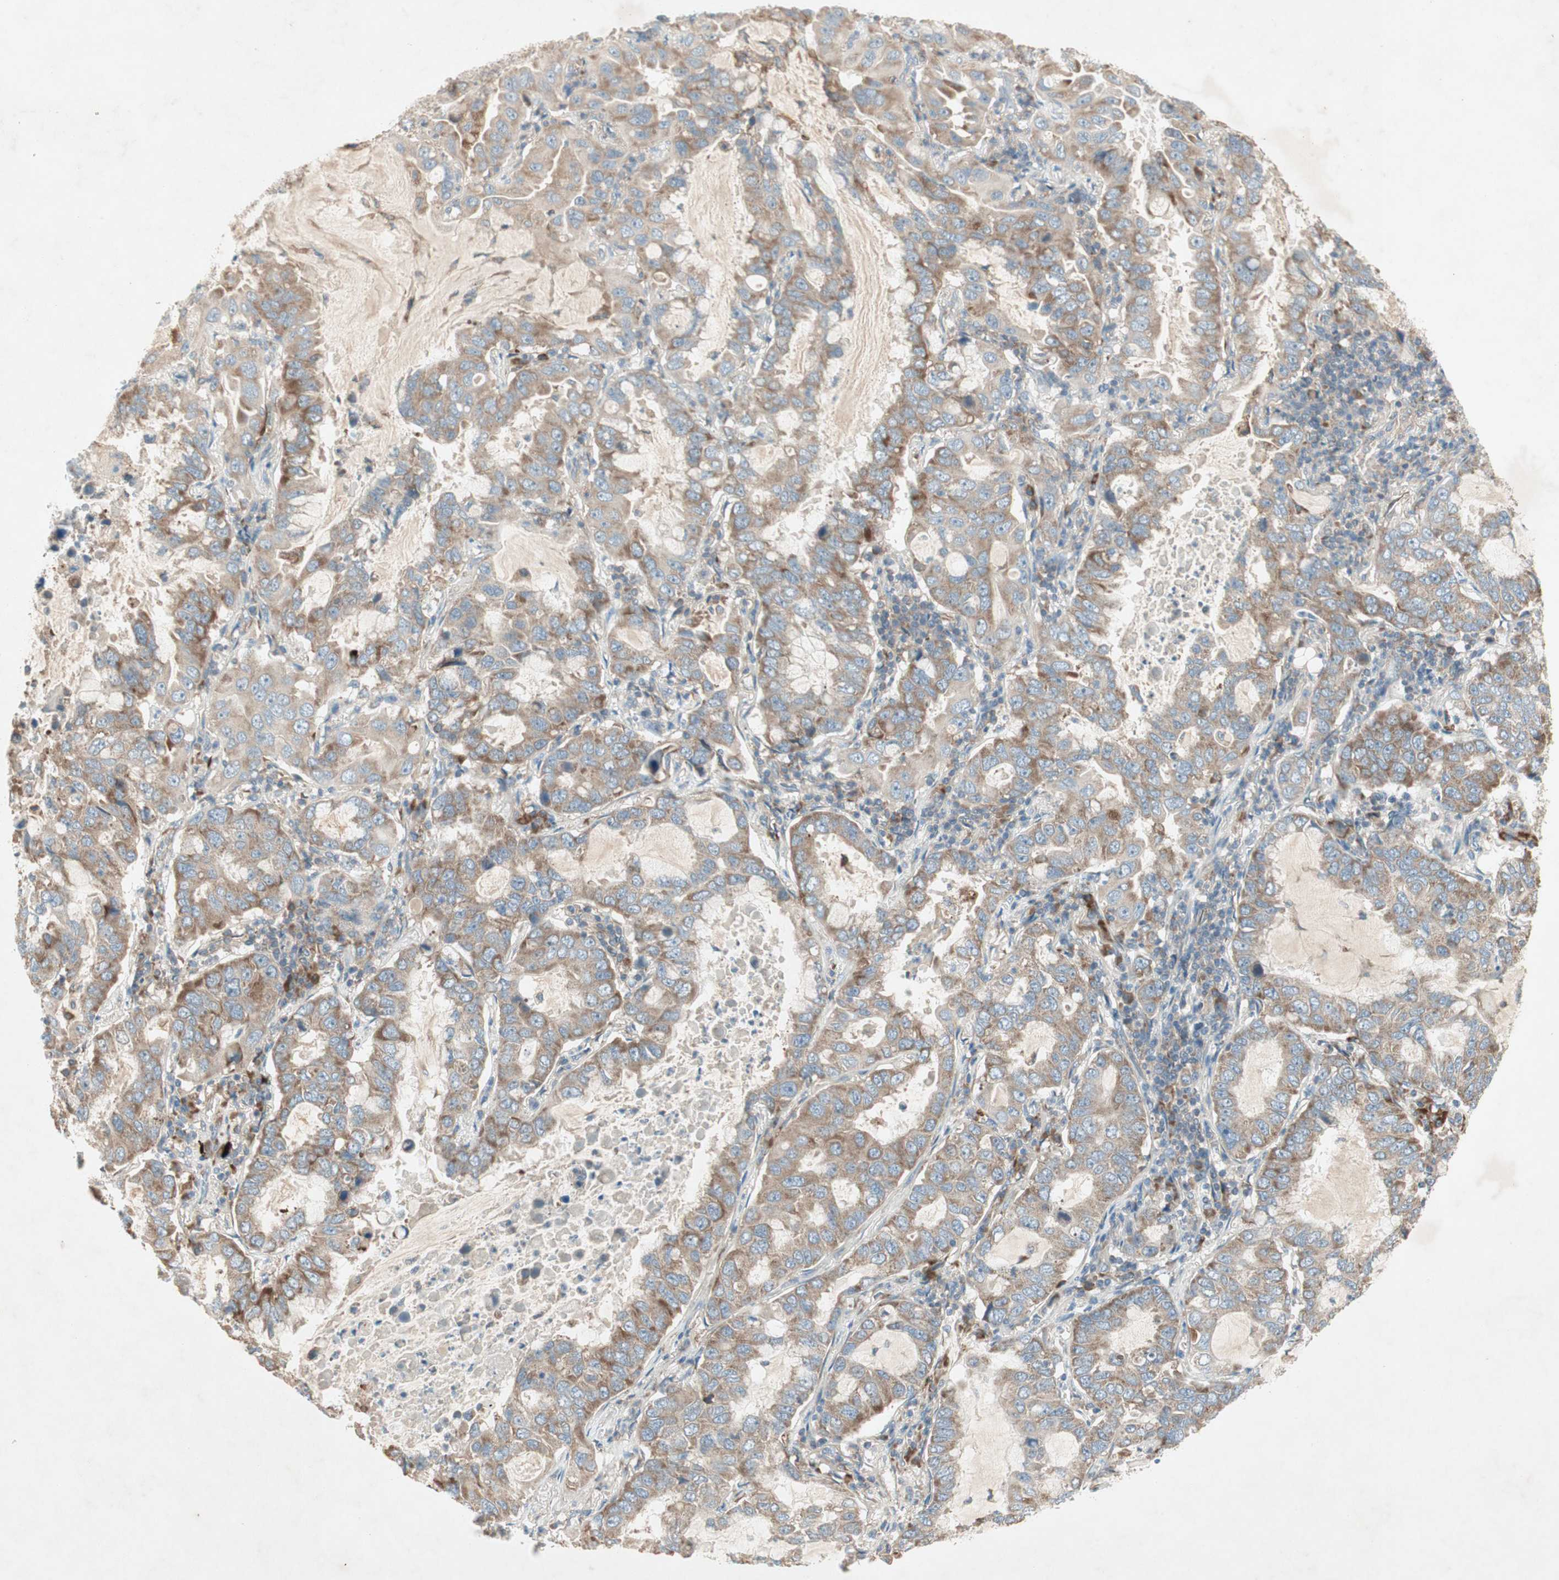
{"staining": {"intensity": "moderate", "quantity": ">75%", "location": "cytoplasmic/membranous"}, "tissue": "lung cancer", "cell_type": "Tumor cells", "image_type": "cancer", "snomed": [{"axis": "morphology", "description": "Adenocarcinoma, NOS"}, {"axis": "topography", "description": "Lung"}], "caption": "Immunohistochemical staining of human lung cancer (adenocarcinoma) shows medium levels of moderate cytoplasmic/membranous positivity in about >75% of tumor cells.", "gene": "RPL23", "patient": {"sex": "male", "age": 64}}